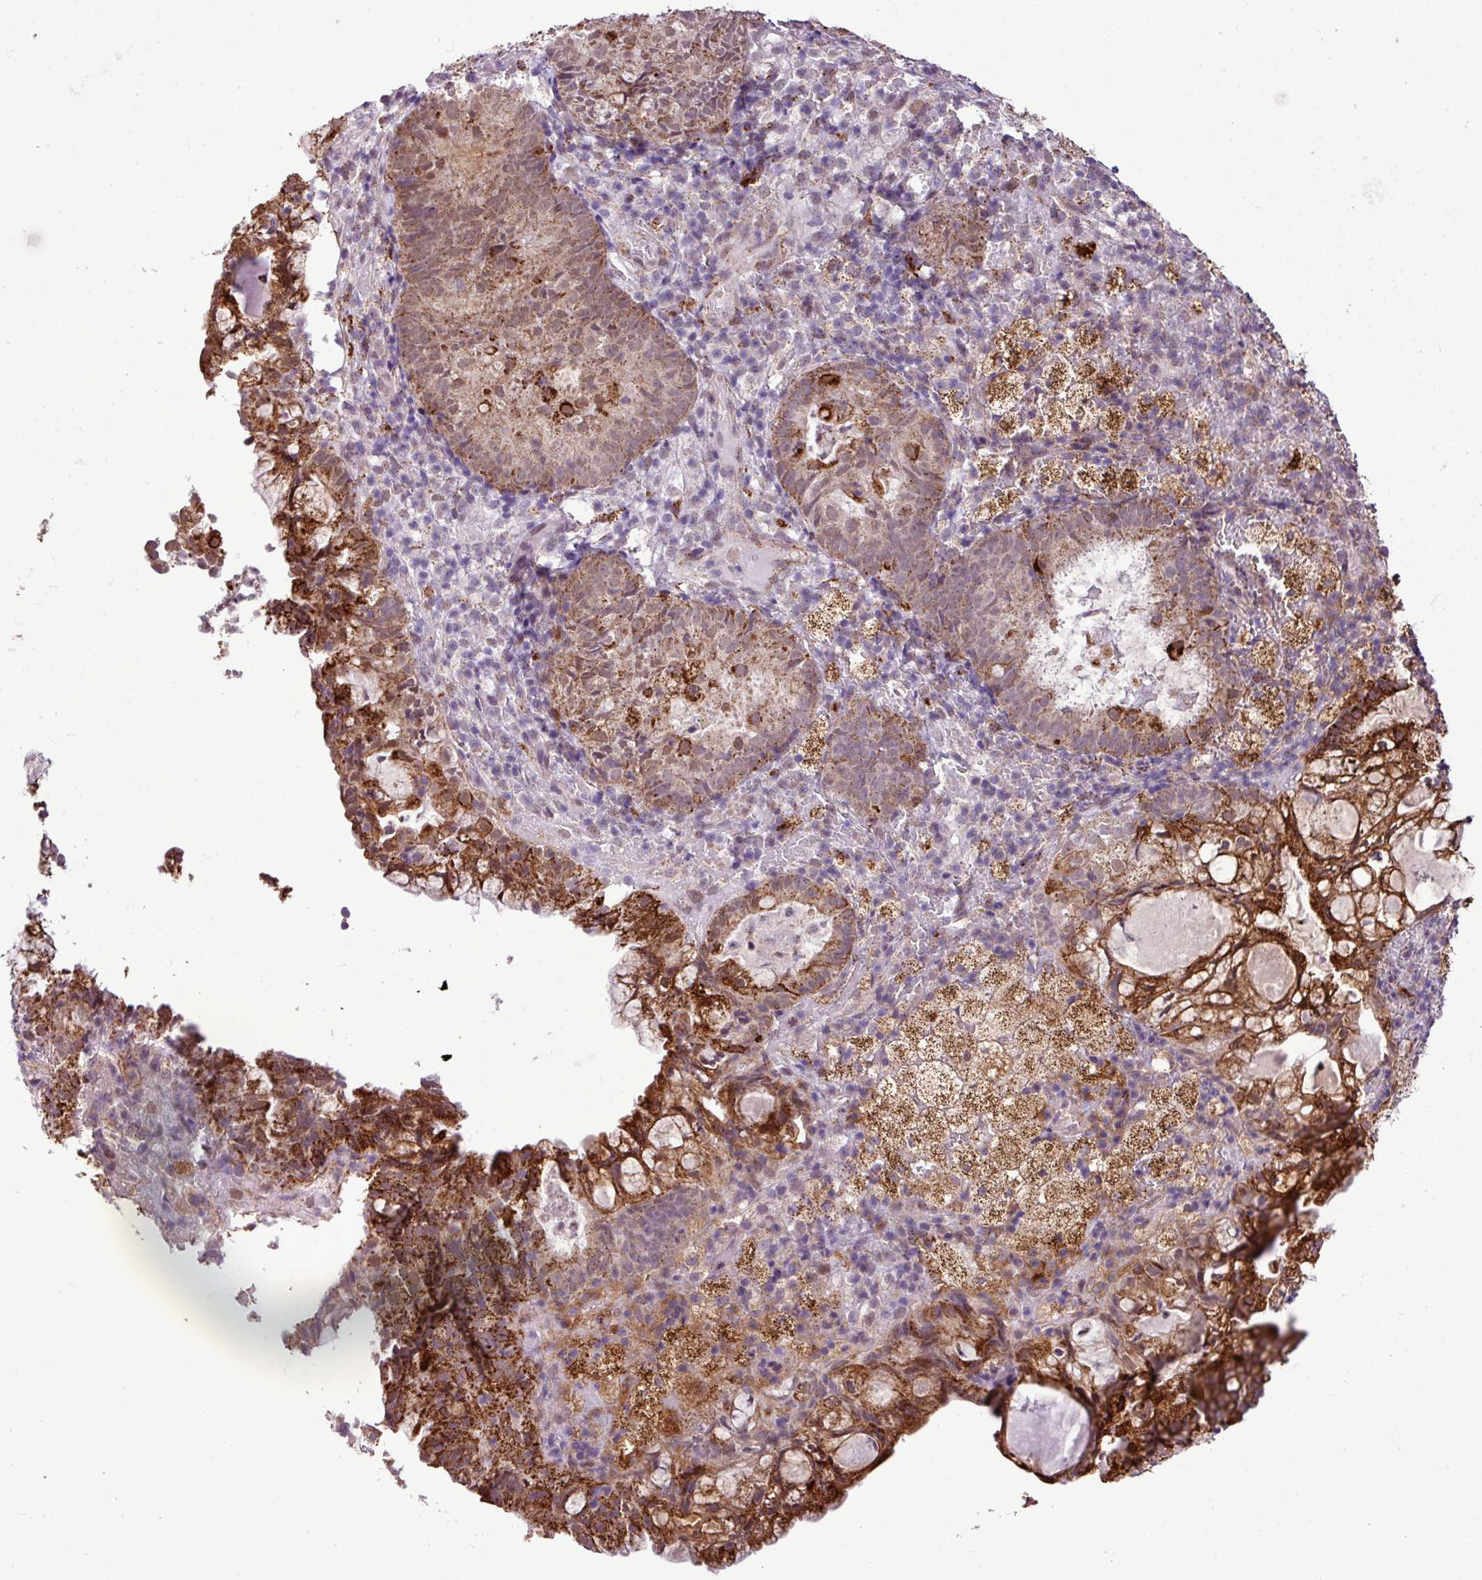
{"staining": {"intensity": "strong", "quantity": "25%-75%", "location": "cytoplasmic/membranous"}, "tissue": "endometrial cancer", "cell_type": "Tumor cells", "image_type": "cancer", "snomed": [{"axis": "morphology", "description": "Adenocarcinoma, NOS"}, {"axis": "topography", "description": "Endometrium"}], "caption": "About 25%-75% of tumor cells in human endometrial cancer exhibit strong cytoplasmic/membranous protein positivity as visualized by brown immunohistochemical staining.", "gene": "SGPP1", "patient": {"sex": "female", "age": 80}}